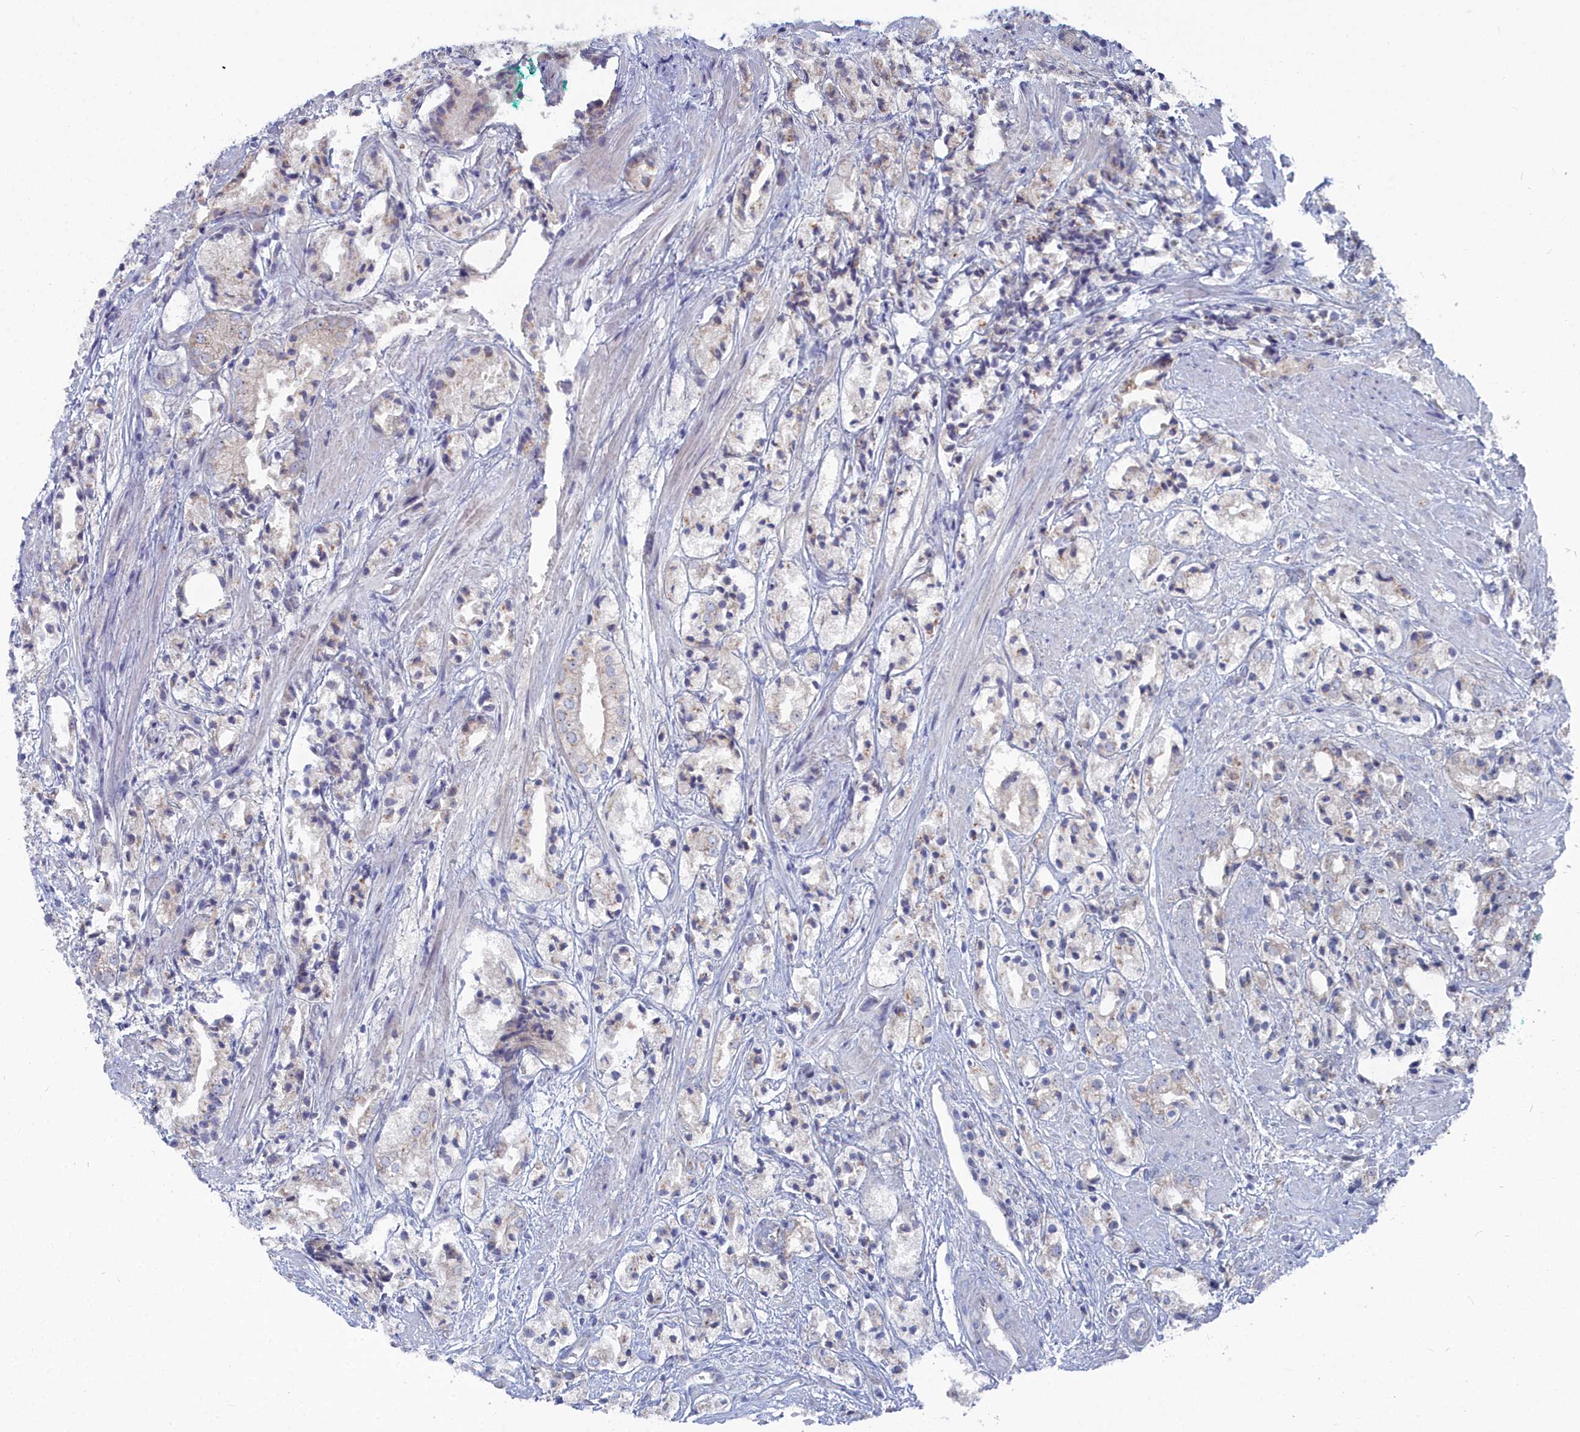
{"staining": {"intensity": "weak", "quantity": "<25%", "location": "cytoplasmic/membranous"}, "tissue": "prostate cancer", "cell_type": "Tumor cells", "image_type": "cancer", "snomed": [{"axis": "morphology", "description": "Adenocarcinoma, High grade"}, {"axis": "topography", "description": "Prostate"}], "caption": "A histopathology image of human high-grade adenocarcinoma (prostate) is negative for staining in tumor cells. Nuclei are stained in blue.", "gene": "CCDC149", "patient": {"sex": "male", "age": 50}}